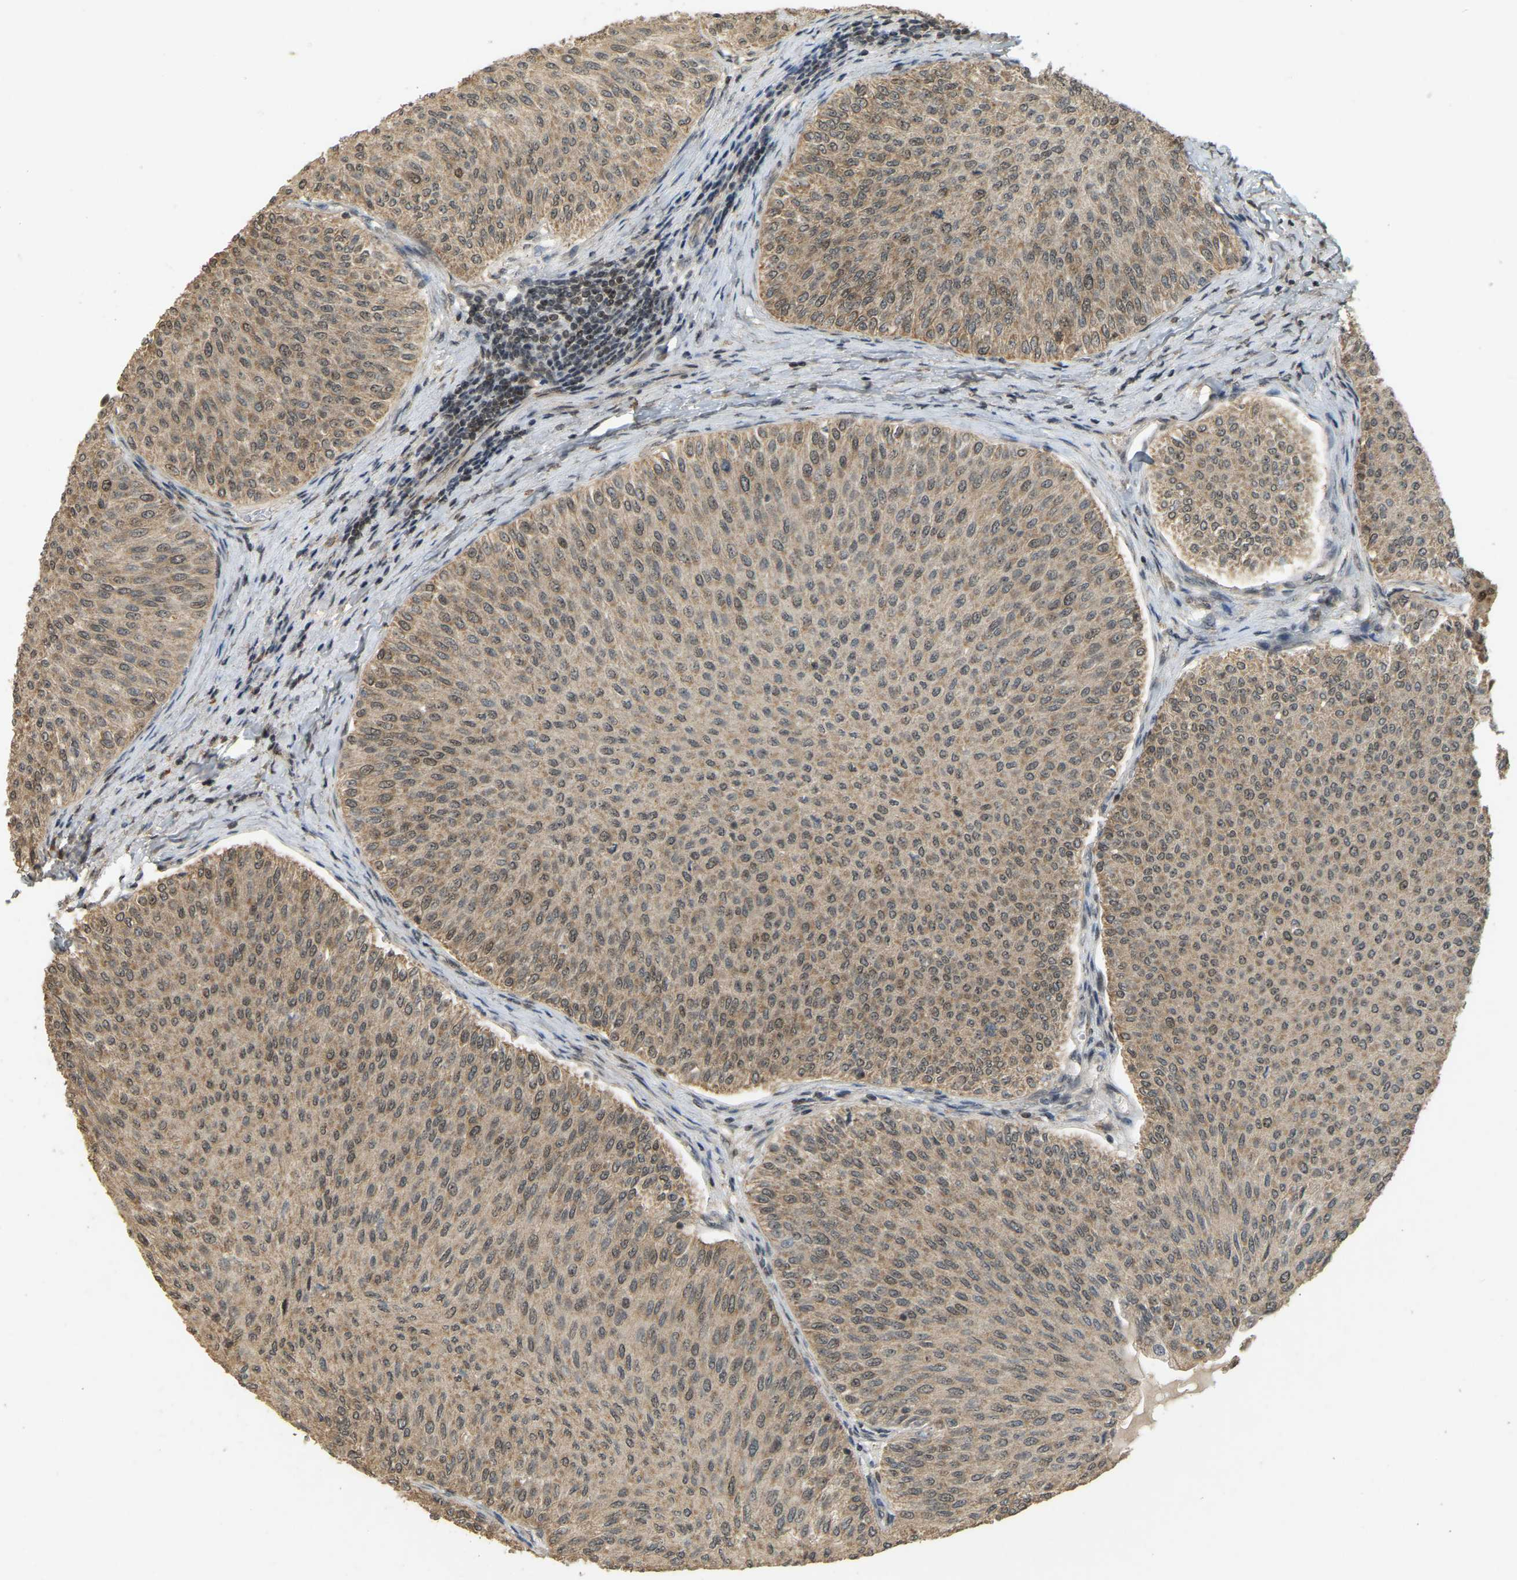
{"staining": {"intensity": "moderate", "quantity": ">75%", "location": "cytoplasmic/membranous,nuclear"}, "tissue": "urothelial cancer", "cell_type": "Tumor cells", "image_type": "cancer", "snomed": [{"axis": "morphology", "description": "Urothelial carcinoma, Low grade"}, {"axis": "topography", "description": "Urinary bladder"}], "caption": "The photomicrograph shows staining of urothelial cancer, revealing moderate cytoplasmic/membranous and nuclear protein staining (brown color) within tumor cells. Using DAB (3,3'-diaminobenzidine) (brown) and hematoxylin (blue) stains, captured at high magnification using brightfield microscopy.", "gene": "BRF2", "patient": {"sex": "male", "age": 78}}